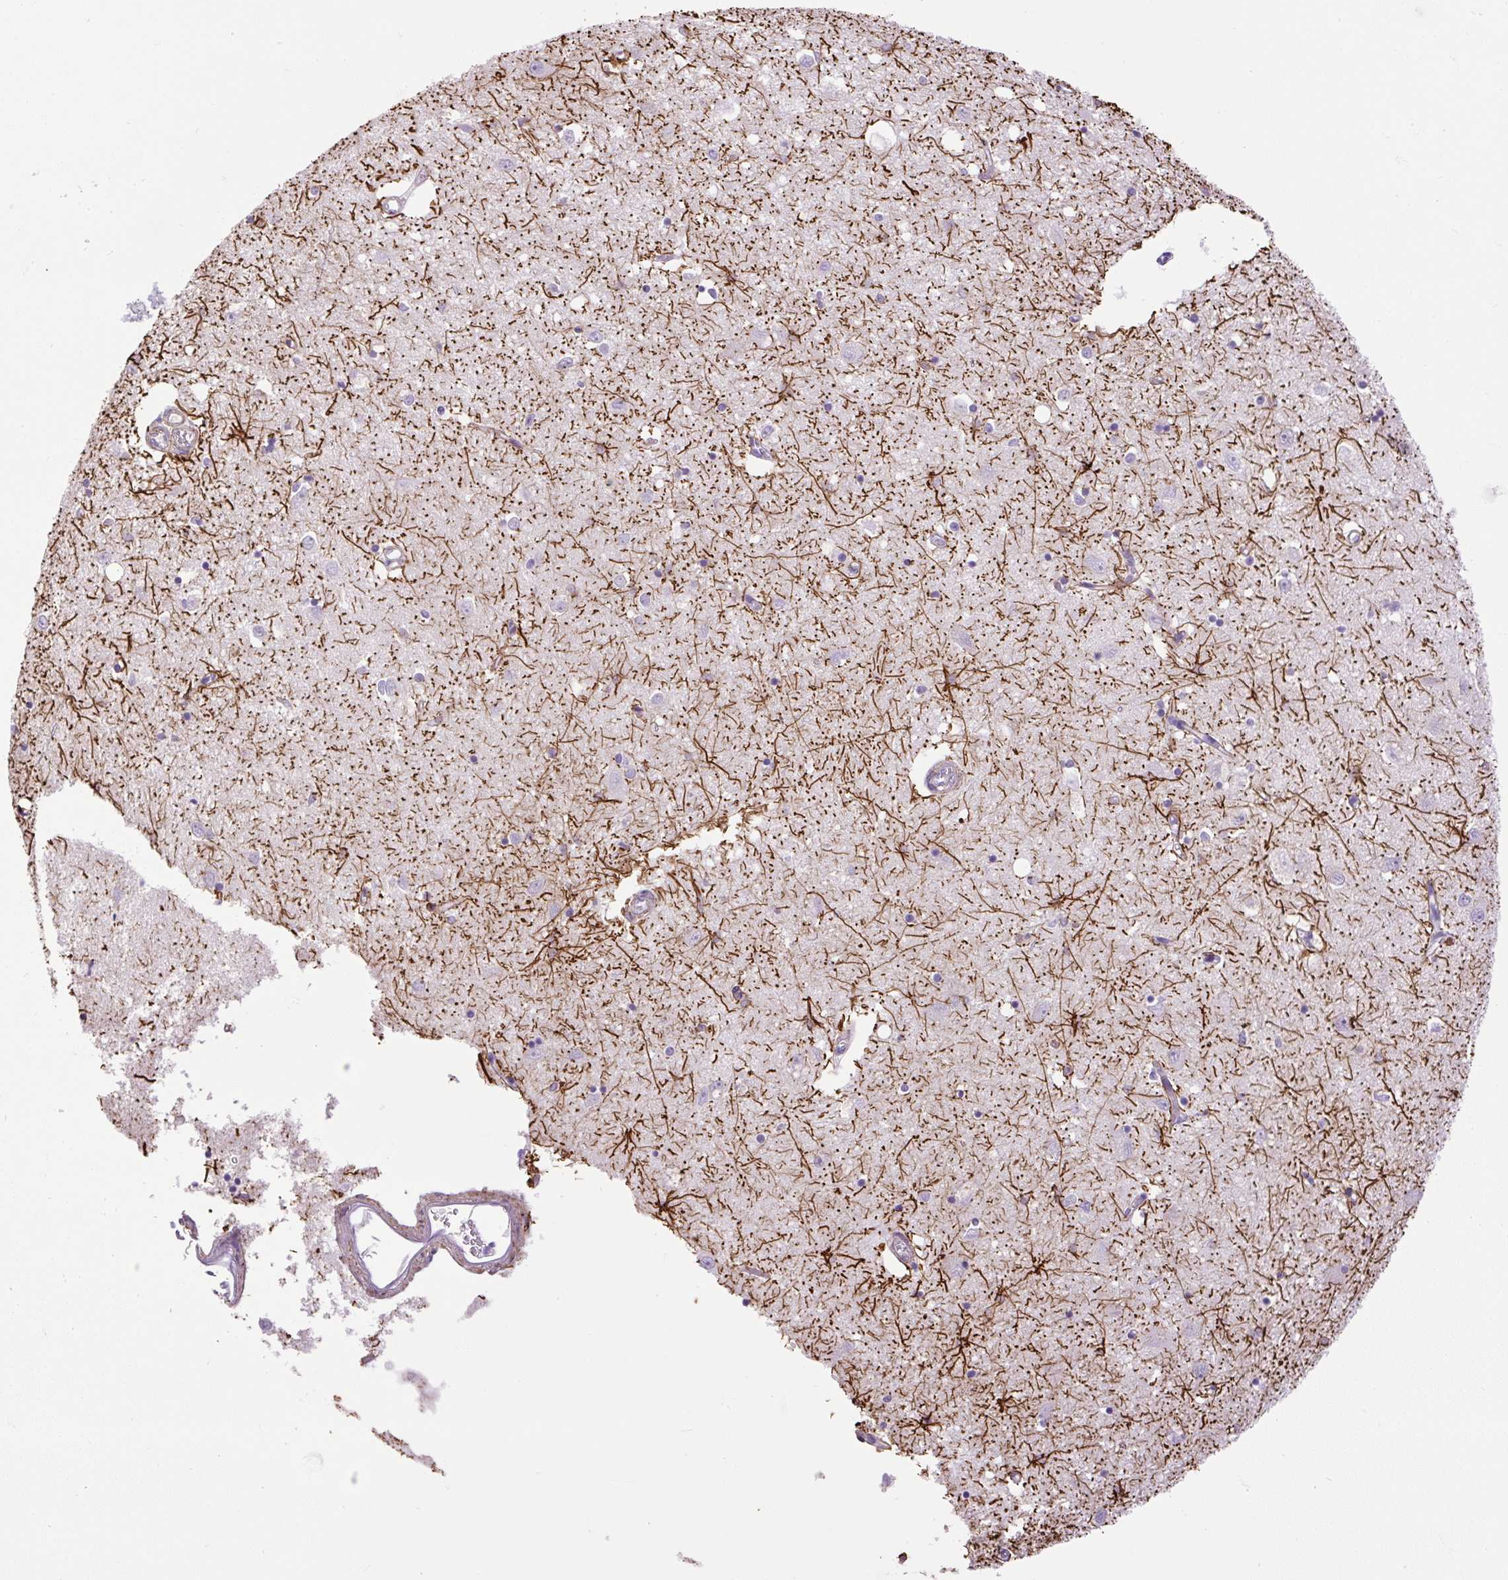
{"staining": {"intensity": "strong", "quantity": "<25%", "location": "cytoplasmic/membranous"}, "tissue": "caudate", "cell_type": "Glial cells", "image_type": "normal", "snomed": [{"axis": "morphology", "description": "Normal tissue, NOS"}, {"axis": "topography", "description": "Lateral ventricle wall"}], "caption": "Brown immunohistochemical staining in benign caudate reveals strong cytoplasmic/membranous expression in about <25% of glial cells.", "gene": "VWA7", "patient": {"sex": "male", "age": 70}}